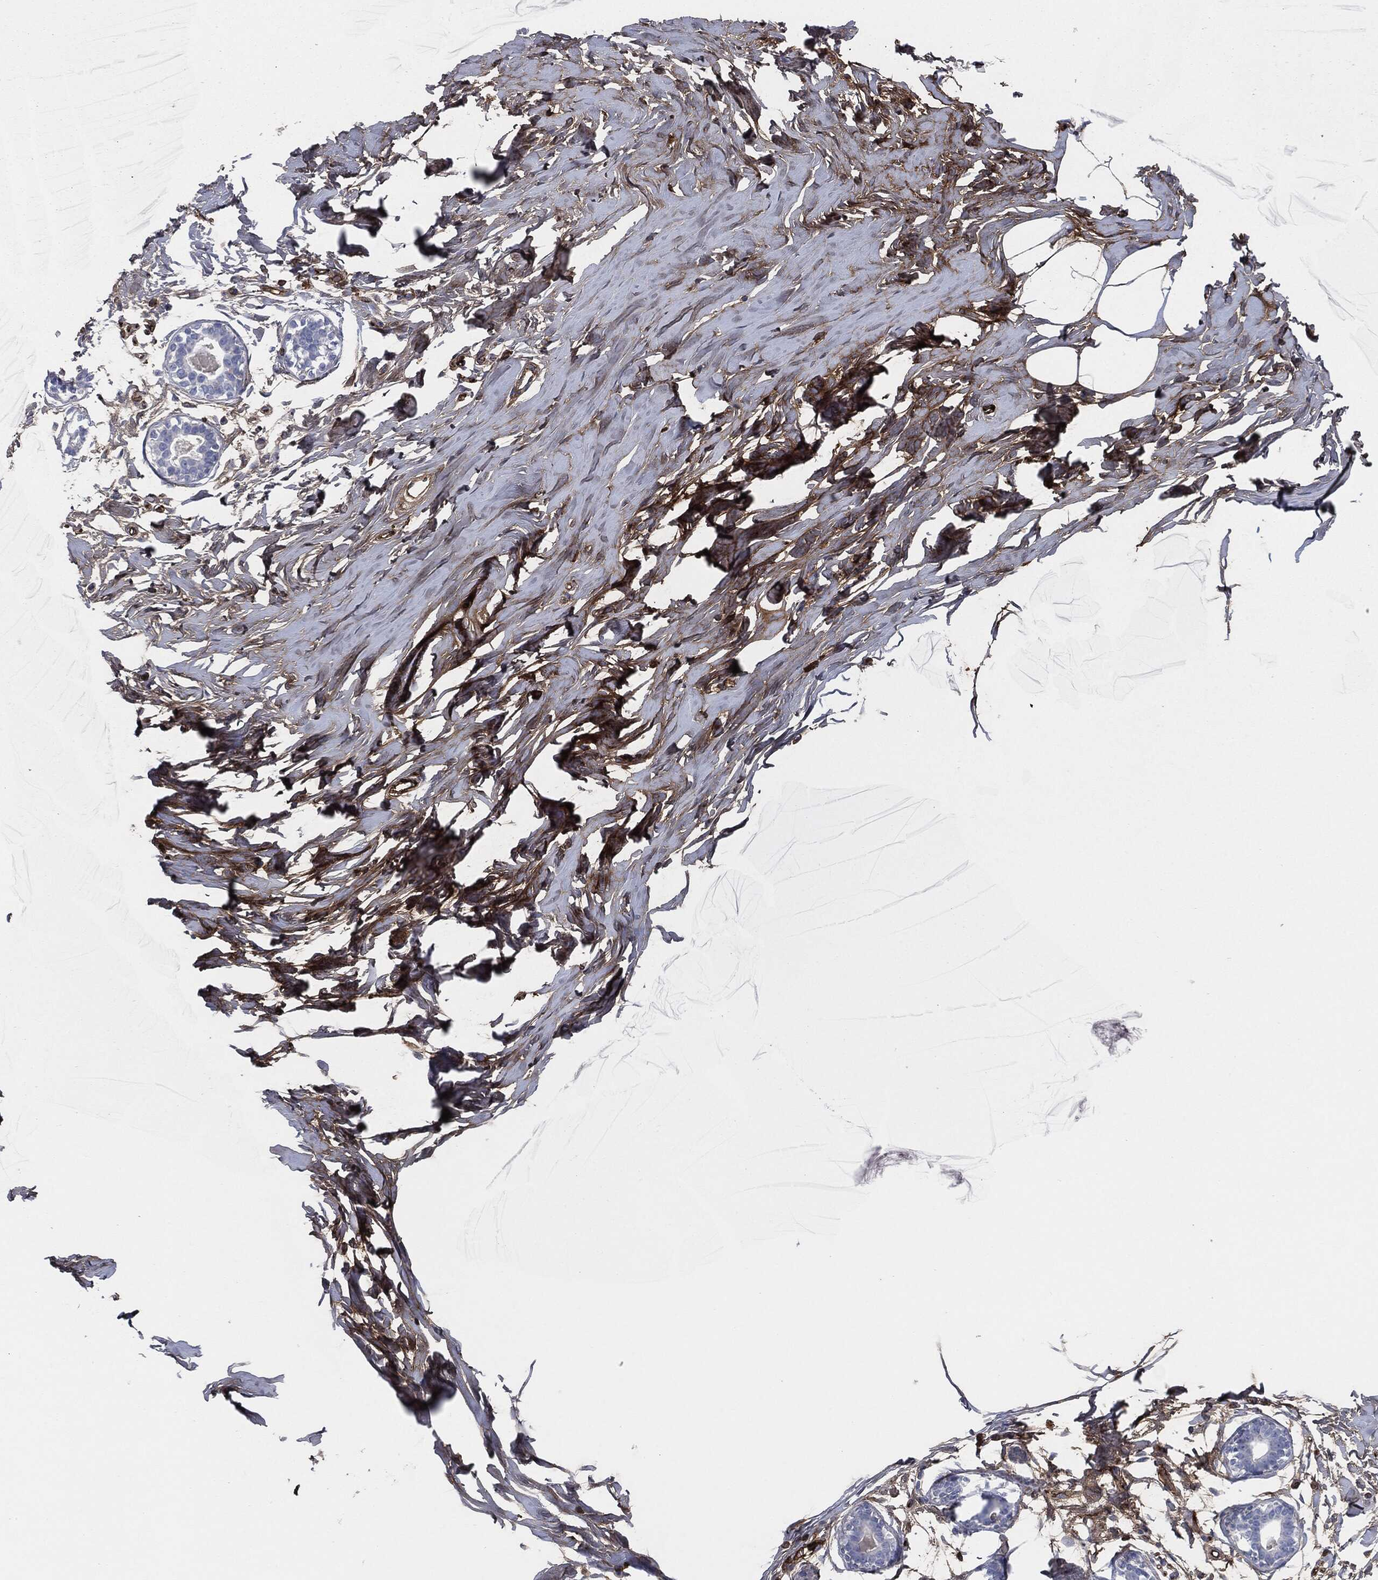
{"staining": {"intensity": "negative", "quantity": "none", "location": "none"}, "tissue": "breast", "cell_type": "Adipocytes", "image_type": "normal", "snomed": [{"axis": "morphology", "description": "Normal tissue, NOS"}, {"axis": "morphology", "description": "Lobular carcinoma, in situ"}, {"axis": "topography", "description": "Breast"}], "caption": "Histopathology image shows no significant protein expression in adipocytes of benign breast. (Brightfield microscopy of DAB IHC at high magnification).", "gene": "APOB", "patient": {"sex": "female", "age": 35}}